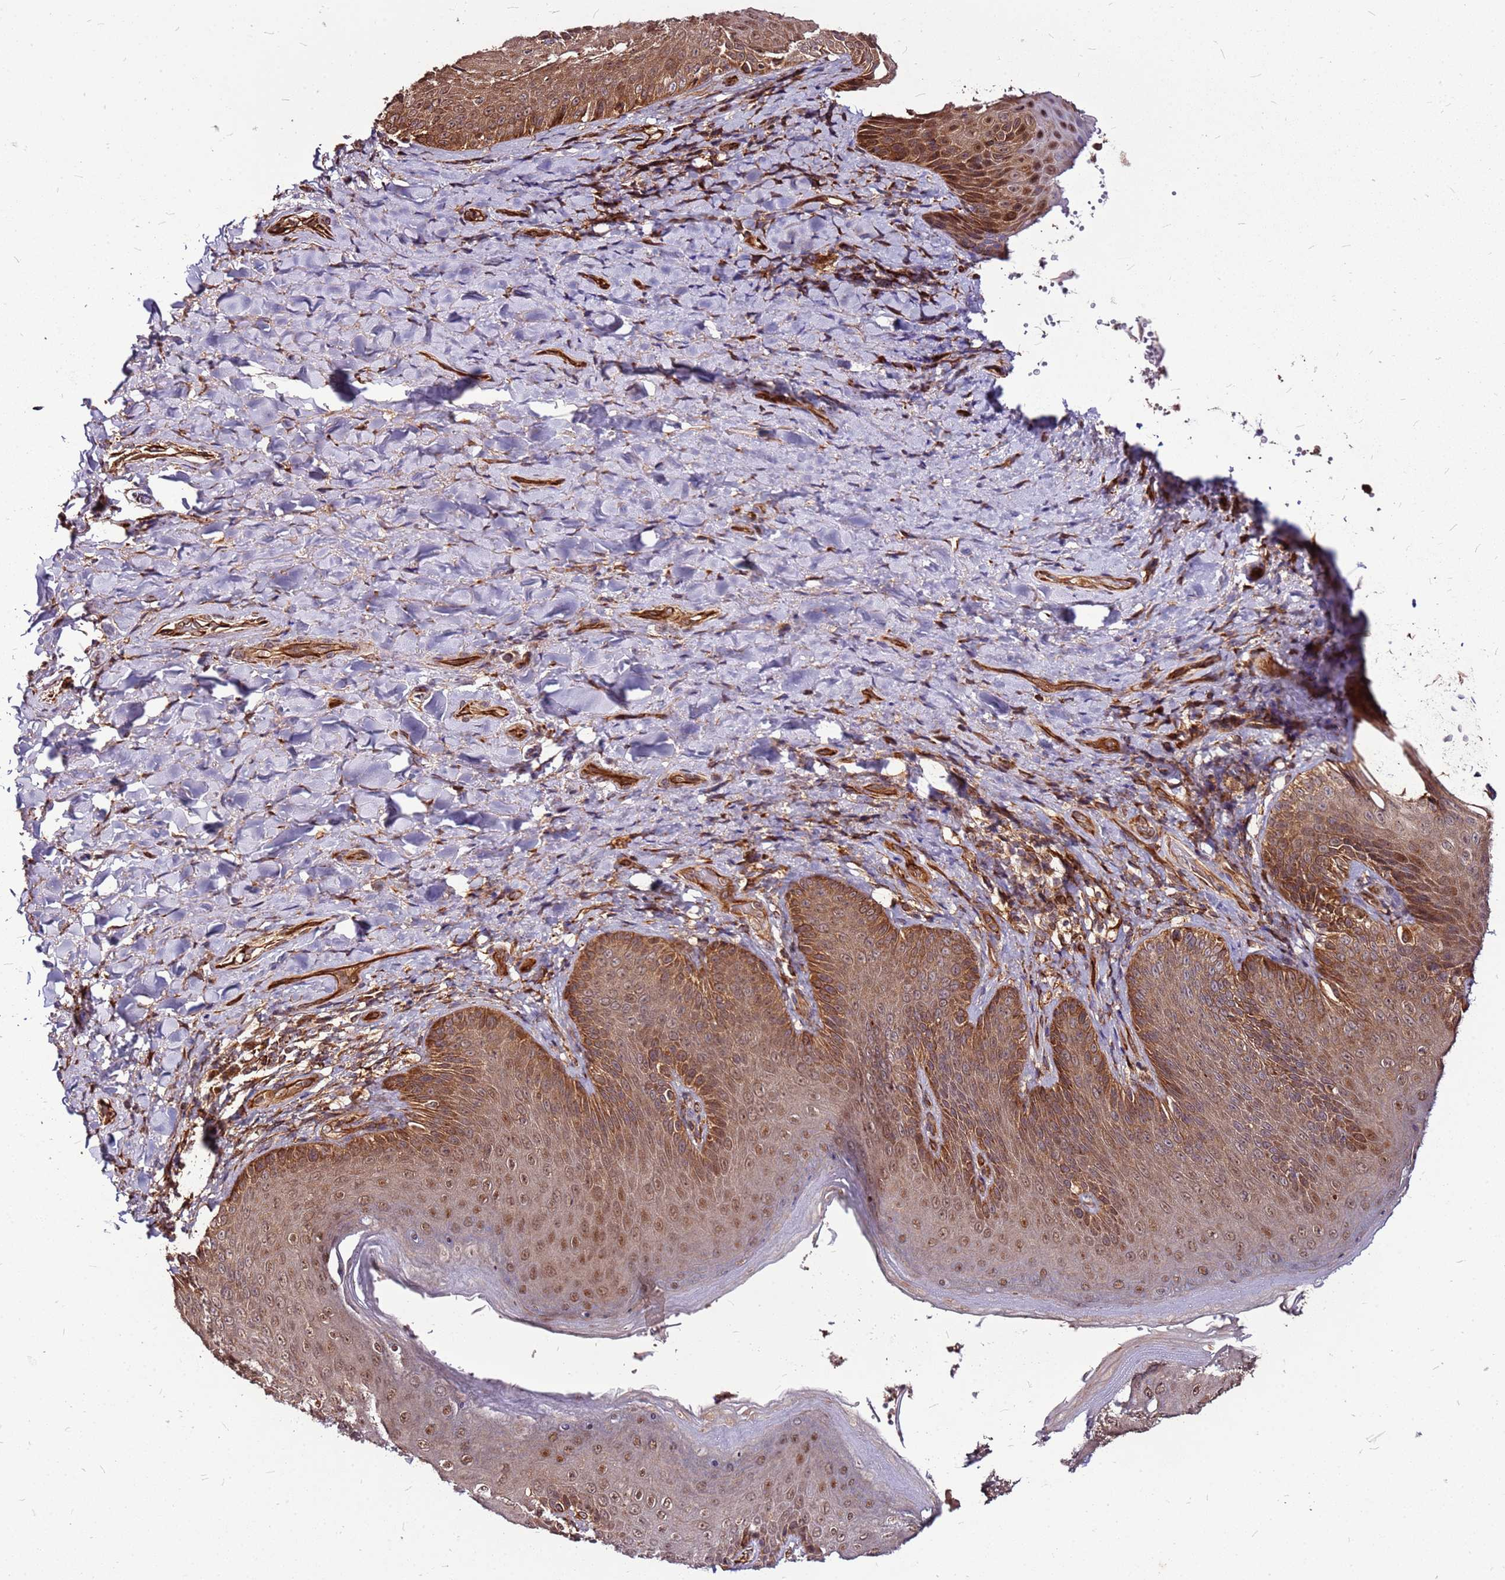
{"staining": {"intensity": "moderate", "quantity": ">75%", "location": "cytoplasmic/membranous"}, "tissue": "skin", "cell_type": "Epidermal cells", "image_type": "normal", "snomed": [{"axis": "morphology", "description": "Normal tissue, NOS"}, {"axis": "topography", "description": "Anal"}], "caption": "Immunohistochemistry (IHC) of unremarkable skin shows medium levels of moderate cytoplasmic/membranous staining in about >75% of epidermal cells.", "gene": "LYPLAL1", "patient": {"sex": "female", "age": 89}}